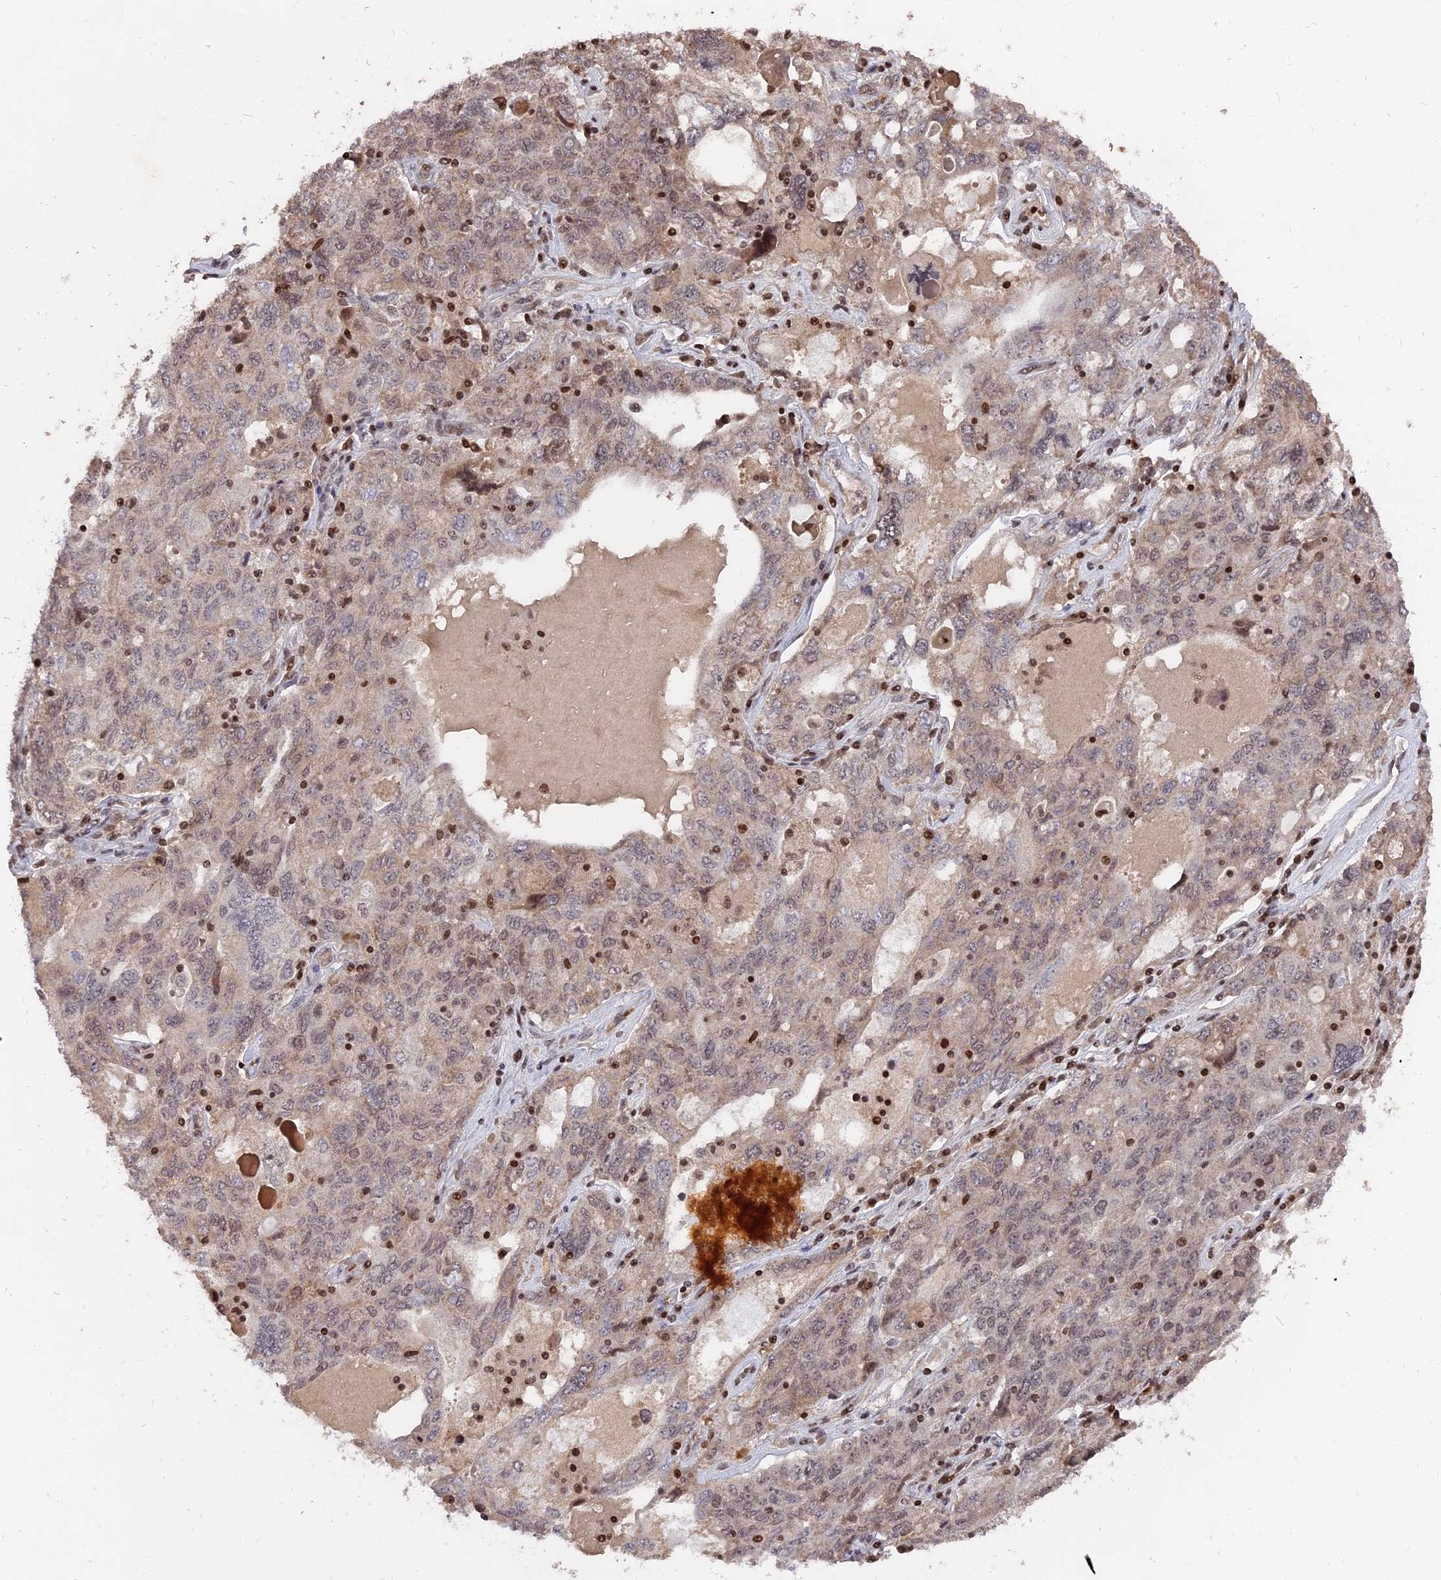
{"staining": {"intensity": "weak", "quantity": "25%-75%", "location": "nuclear"}, "tissue": "ovarian cancer", "cell_type": "Tumor cells", "image_type": "cancer", "snomed": [{"axis": "morphology", "description": "Carcinoma, endometroid"}, {"axis": "topography", "description": "Ovary"}], "caption": "Weak nuclear staining for a protein is seen in about 25%-75% of tumor cells of ovarian cancer (endometroid carcinoma) using immunohistochemistry (IHC).", "gene": "NR1H3", "patient": {"sex": "female", "age": 62}}